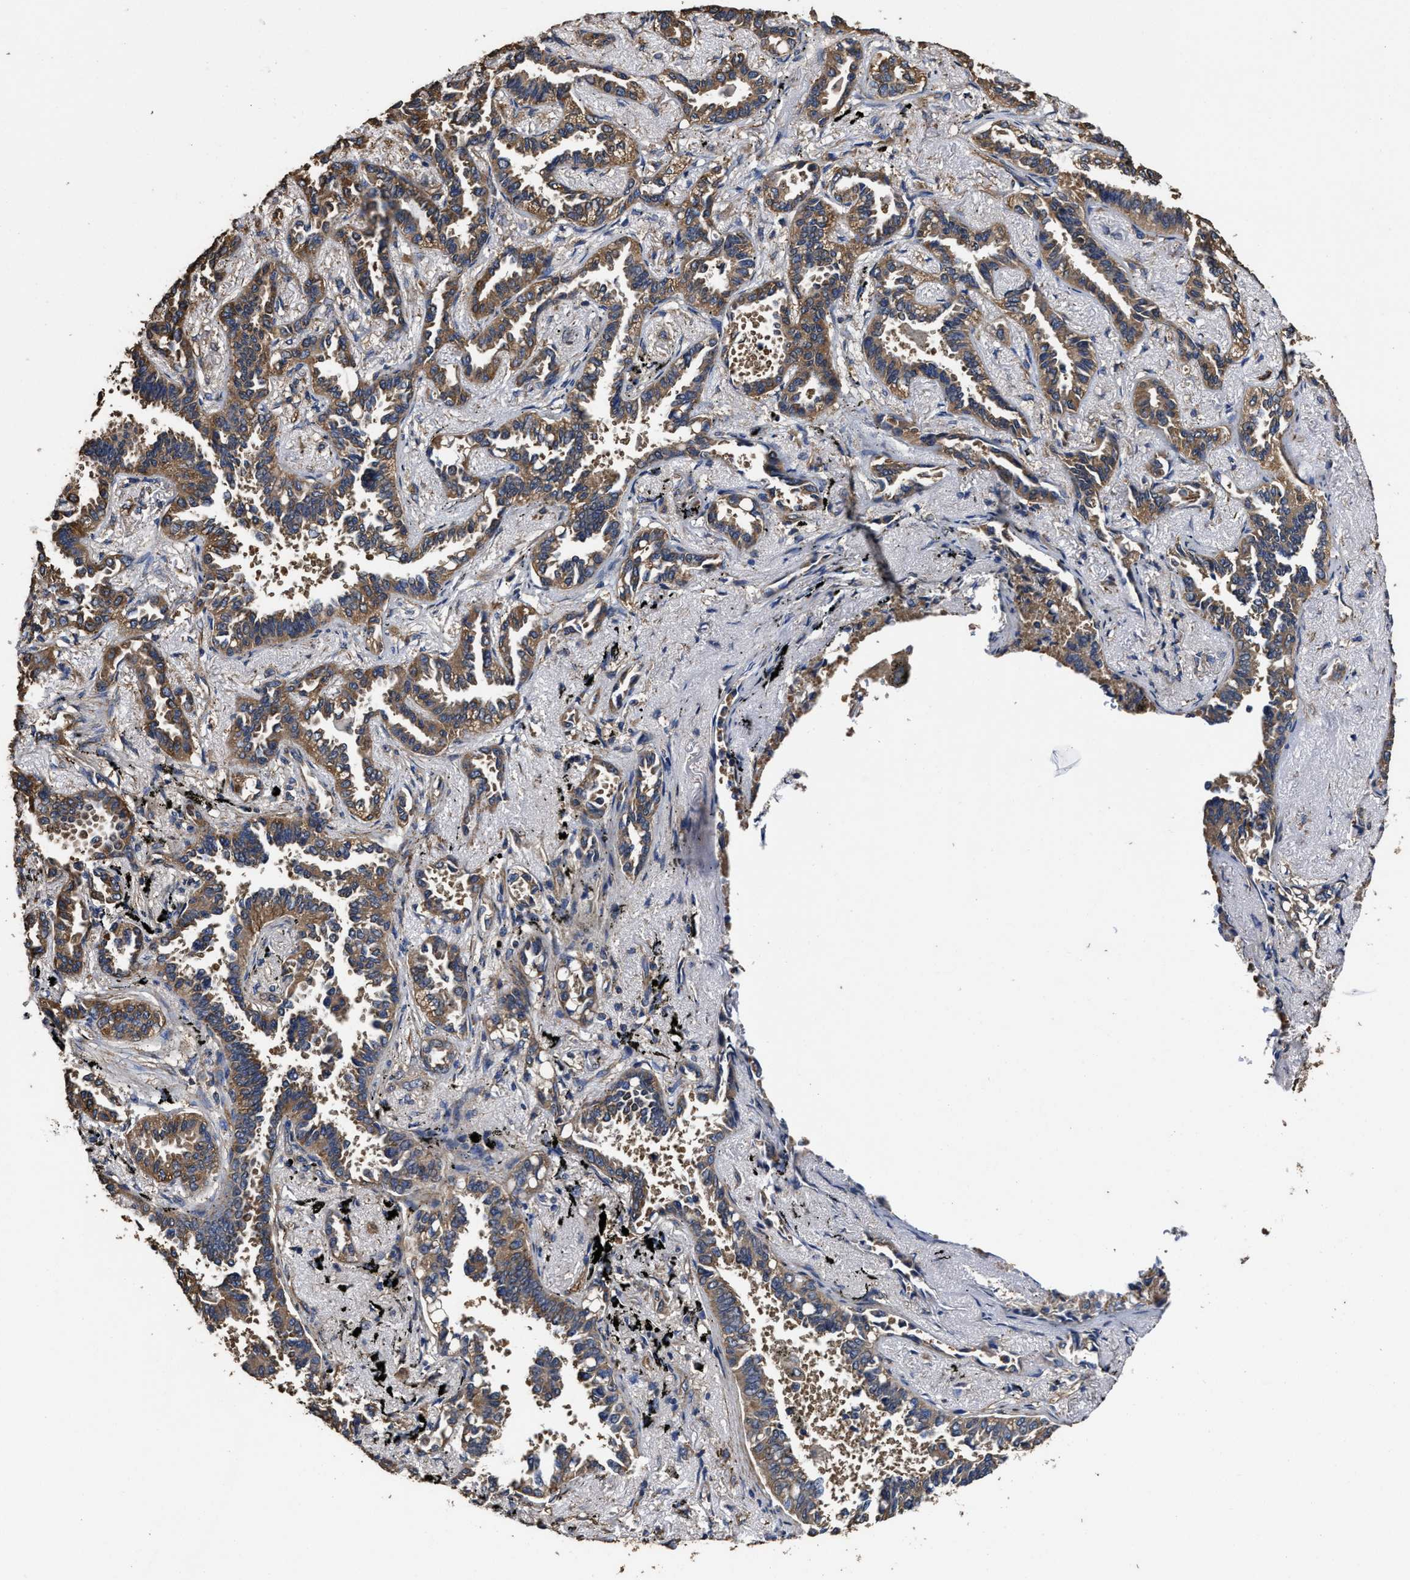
{"staining": {"intensity": "moderate", "quantity": ">75%", "location": "cytoplasmic/membranous"}, "tissue": "lung cancer", "cell_type": "Tumor cells", "image_type": "cancer", "snomed": [{"axis": "morphology", "description": "Adenocarcinoma, NOS"}, {"axis": "topography", "description": "Lung"}], "caption": "Moderate cytoplasmic/membranous positivity is seen in approximately >75% of tumor cells in lung cancer (adenocarcinoma).", "gene": "SFXN4", "patient": {"sex": "male", "age": 59}}